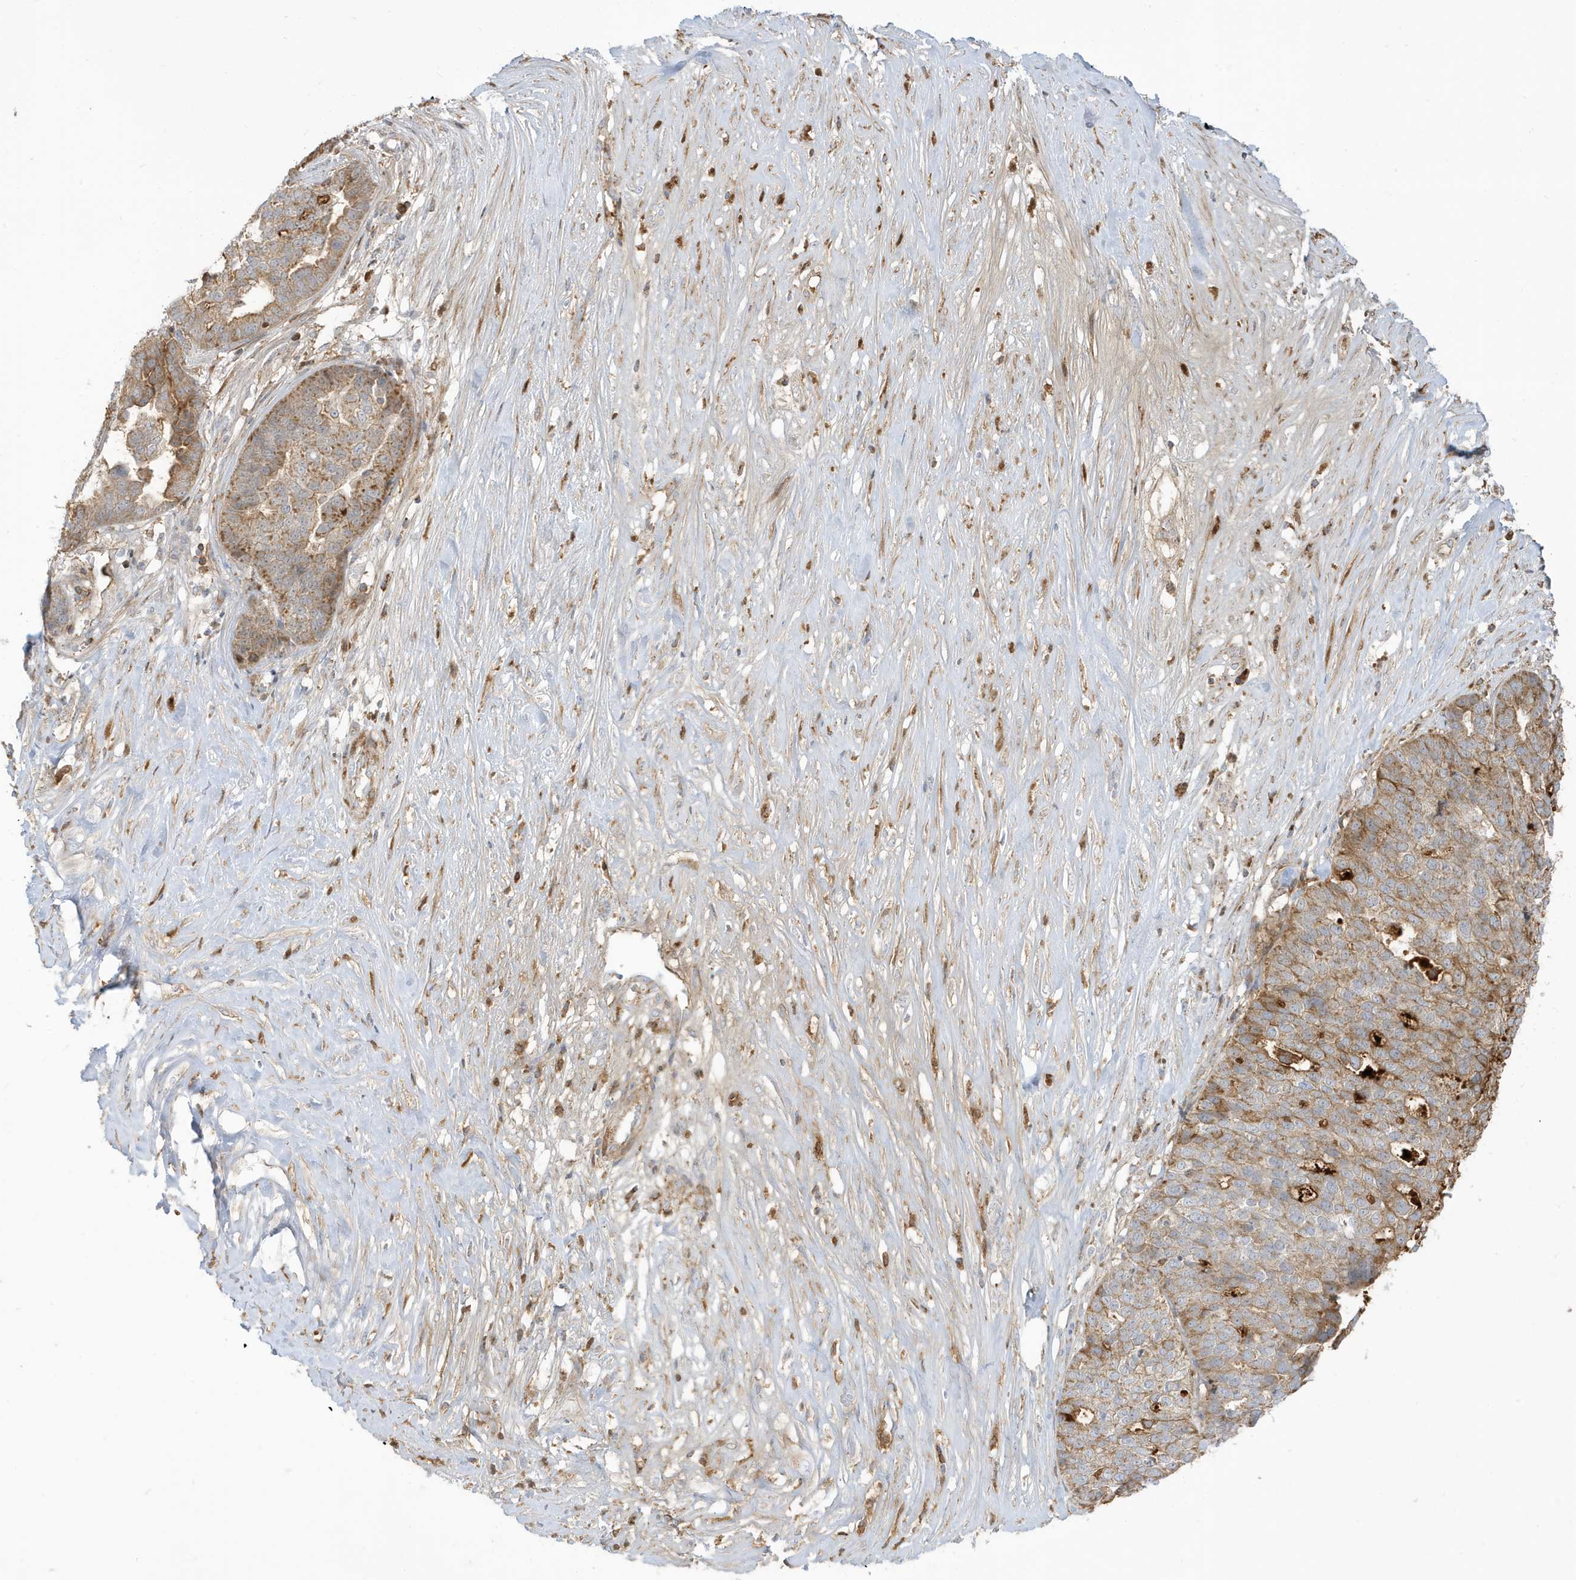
{"staining": {"intensity": "moderate", "quantity": ">75%", "location": "cytoplasmic/membranous"}, "tissue": "ovarian cancer", "cell_type": "Tumor cells", "image_type": "cancer", "snomed": [{"axis": "morphology", "description": "Cystadenocarcinoma, serous, NOS"}, {"axis": "topography", "description": "Ovary"}], "caption": "Approximately >75% of tumor cells in ovarian serous cystadenocarcinoma reveal moderate cytoplasmic/membranous protein positivity as visualized by brown immunohistochemical staining.", "gene": "IFT57", "patient": {"sex": "female", "age": 59}}